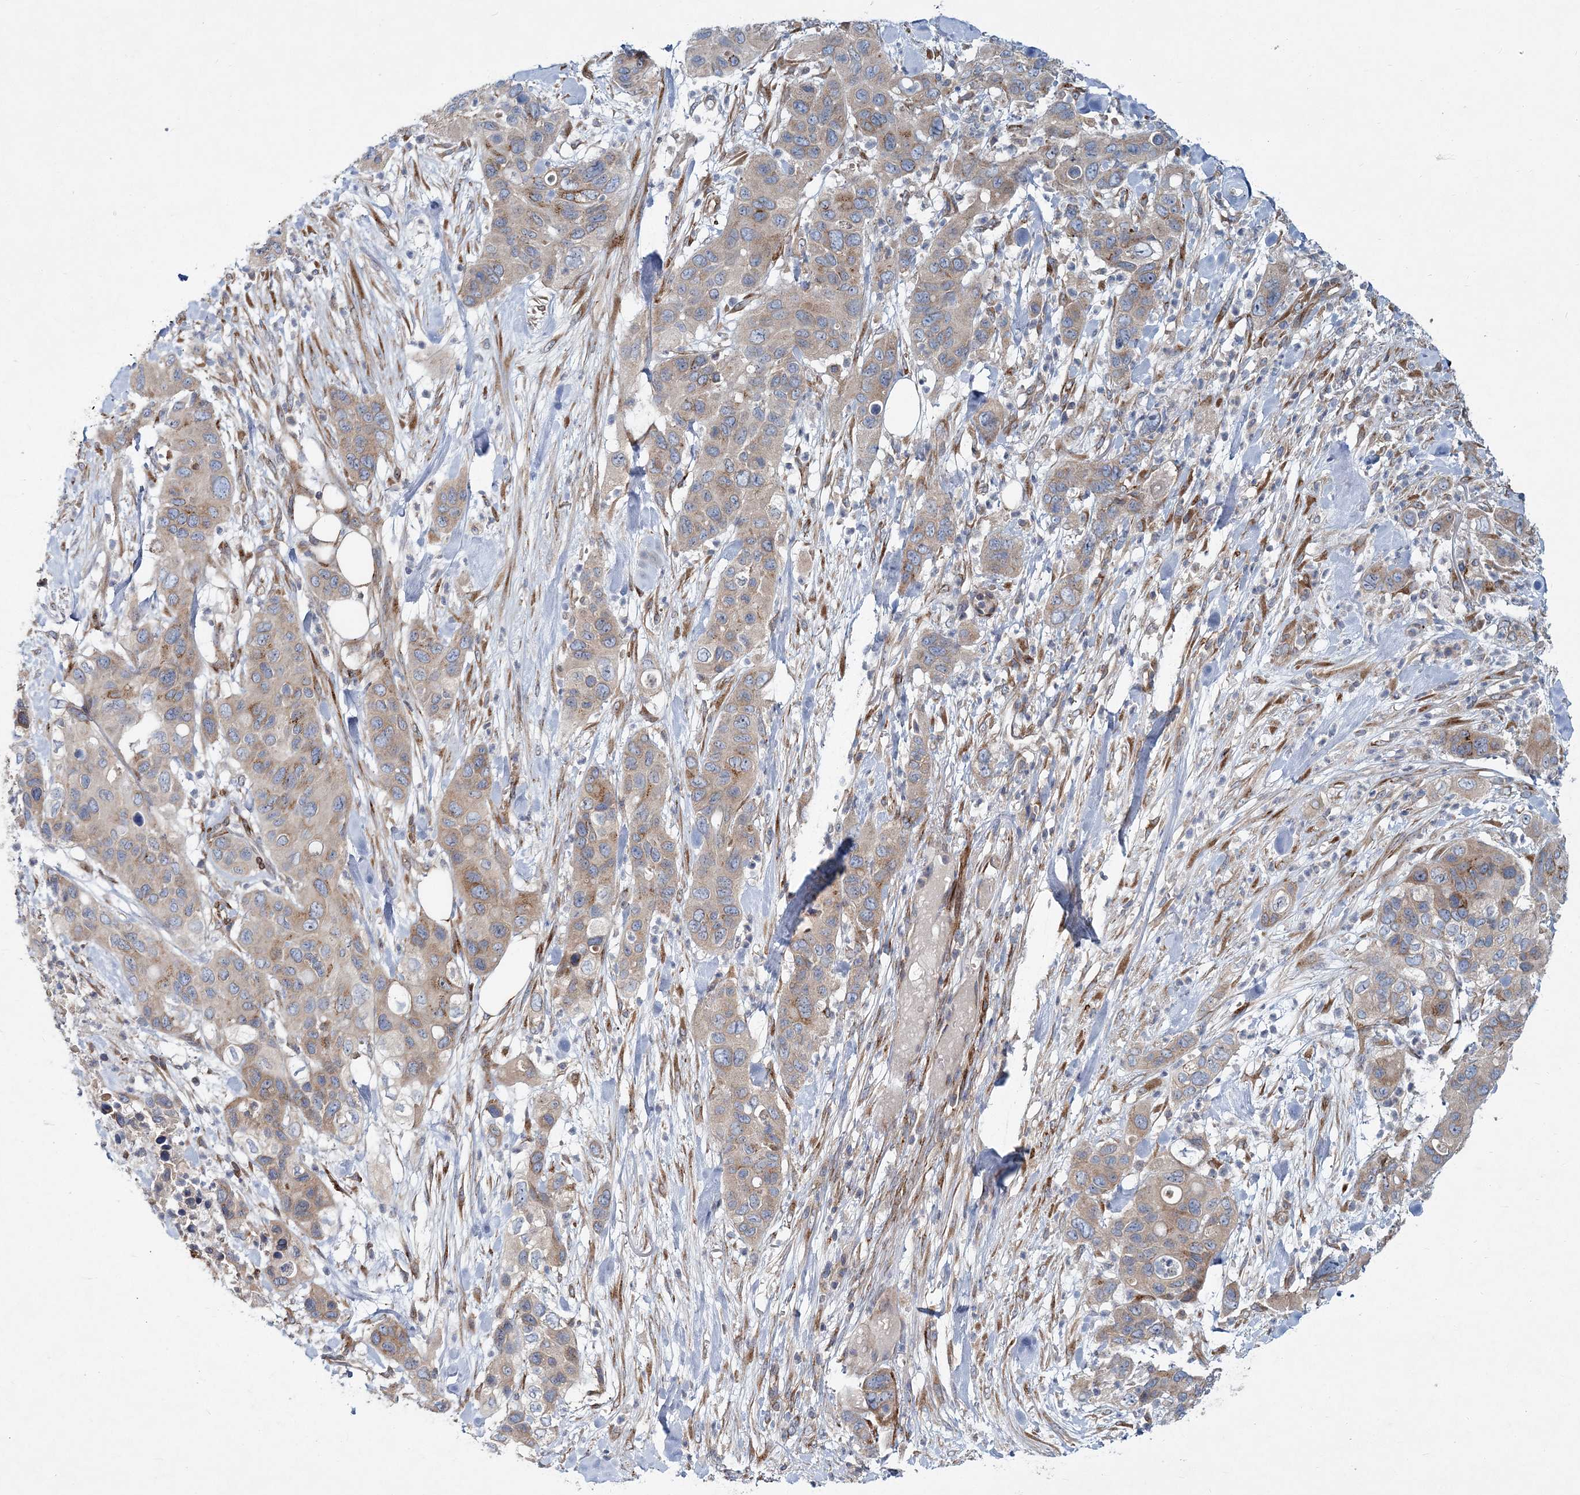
{"staining": {"intensity": "weak", "quantity": "<25%", "location": "cytoplasmic/membranous"}, "tissue": "pancreatic cancer", "cell_type": "Tumor cells", "image_type": "cancer", "snomed": [{"axis": "morphology", "description": "Adenocarcinoma, NOS"}, {"axis": "topography", "description": "Pancreas"}], "caption": "This is an immunohistochemistry (IHC) histopathology image of human adenocarcinoma (pancreatic). There is no positivity in tumor cells.", "gene": "NBAS", "patient": {"sex": "female", "age": 71}}